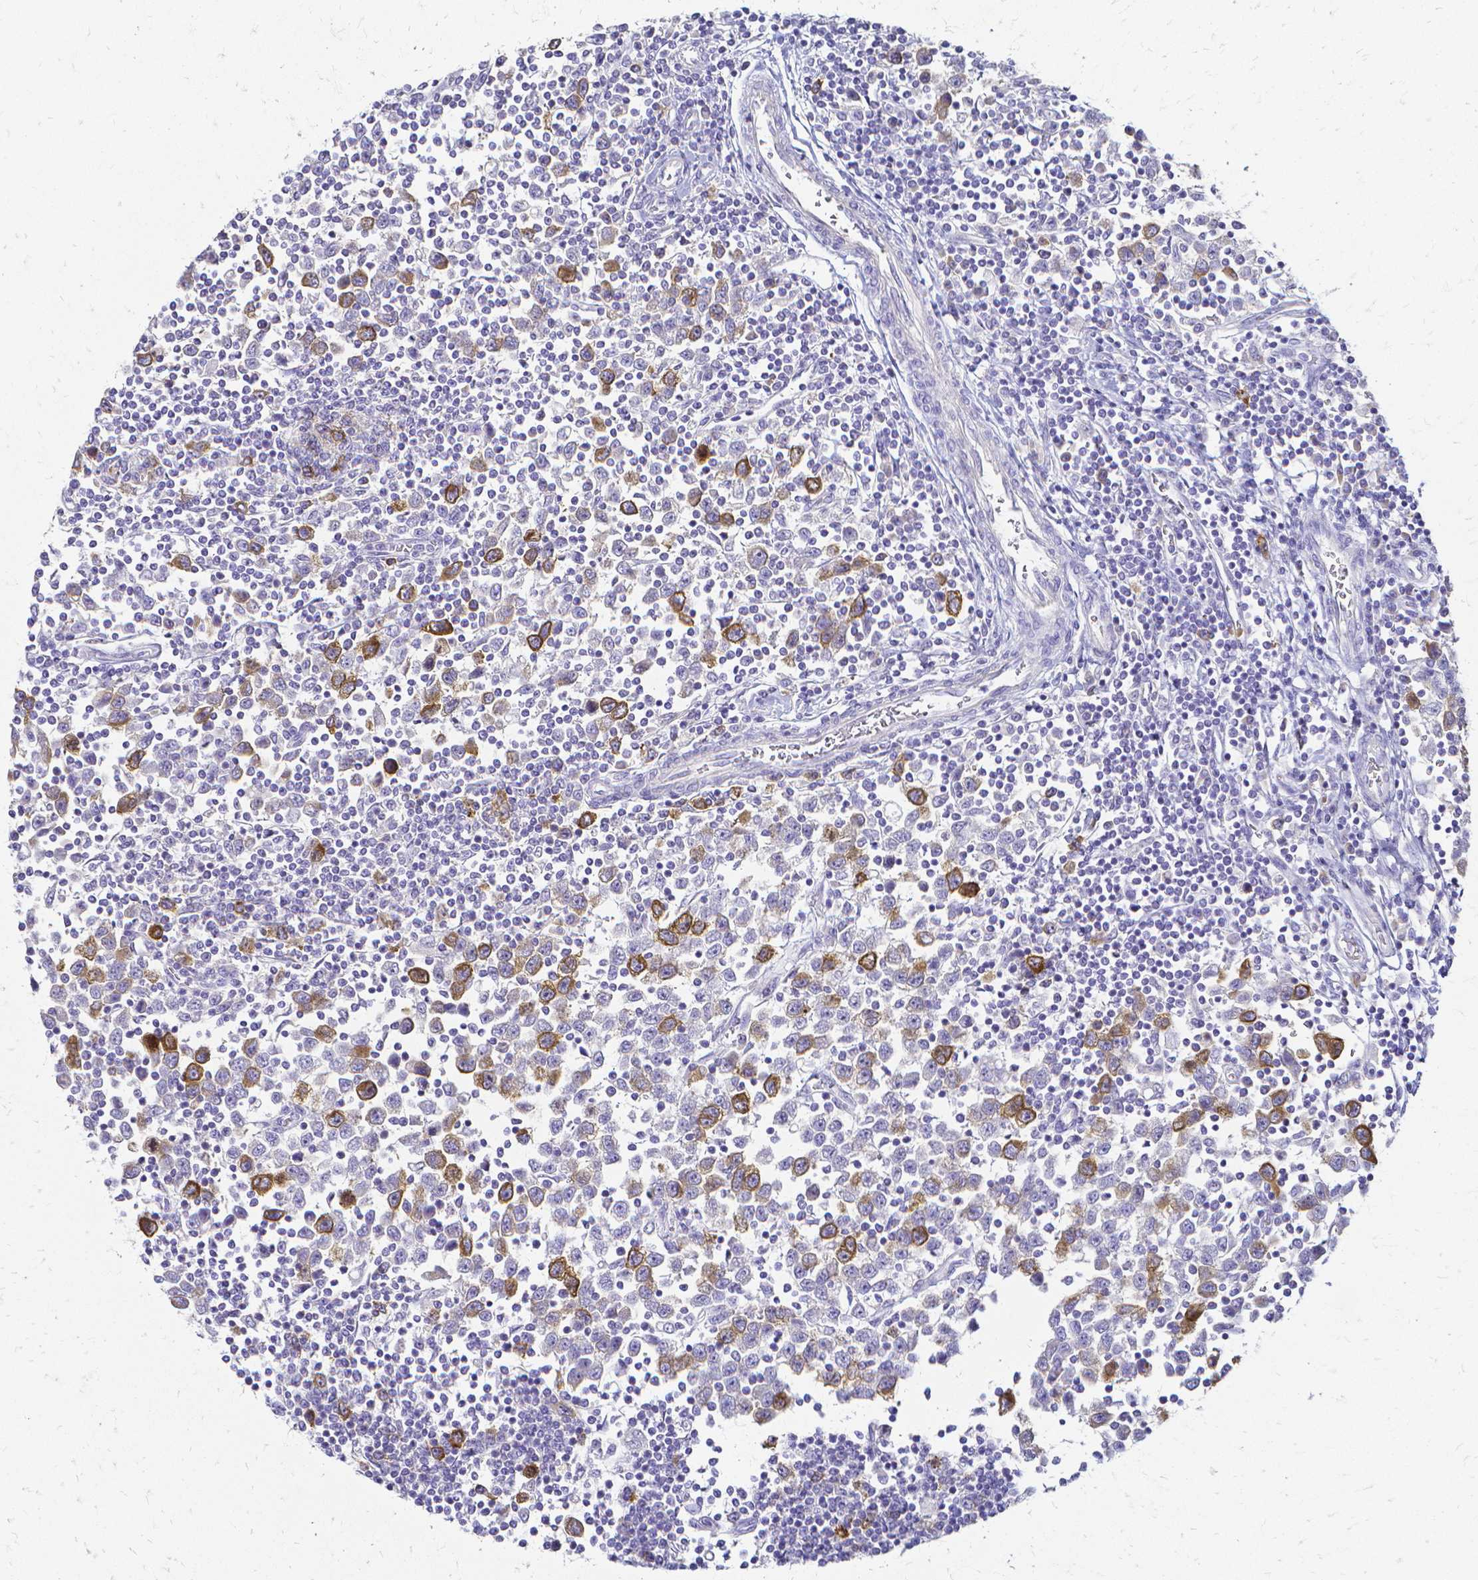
{"staining": {"intensity": "strong", "quantity": "<25%", "location": "cytoplasmic/membranous"}, "tissue": "testis cancer", "cell_type": "Tumor cells", "image_type": "cancer", "snomed": [{"axis": "morphology", "description": "Seminoma, NOS"}, {"axis": "topography", "description": "Testis"}], "caption": "Immunohistochemical staining of human testis seminoma reveals medium levels of strong cytoplasmic/membranous protein expression in about <25% of tumor cells.", "gene": "CCNB1", "patient": {"sex": "male", "age": 34}}